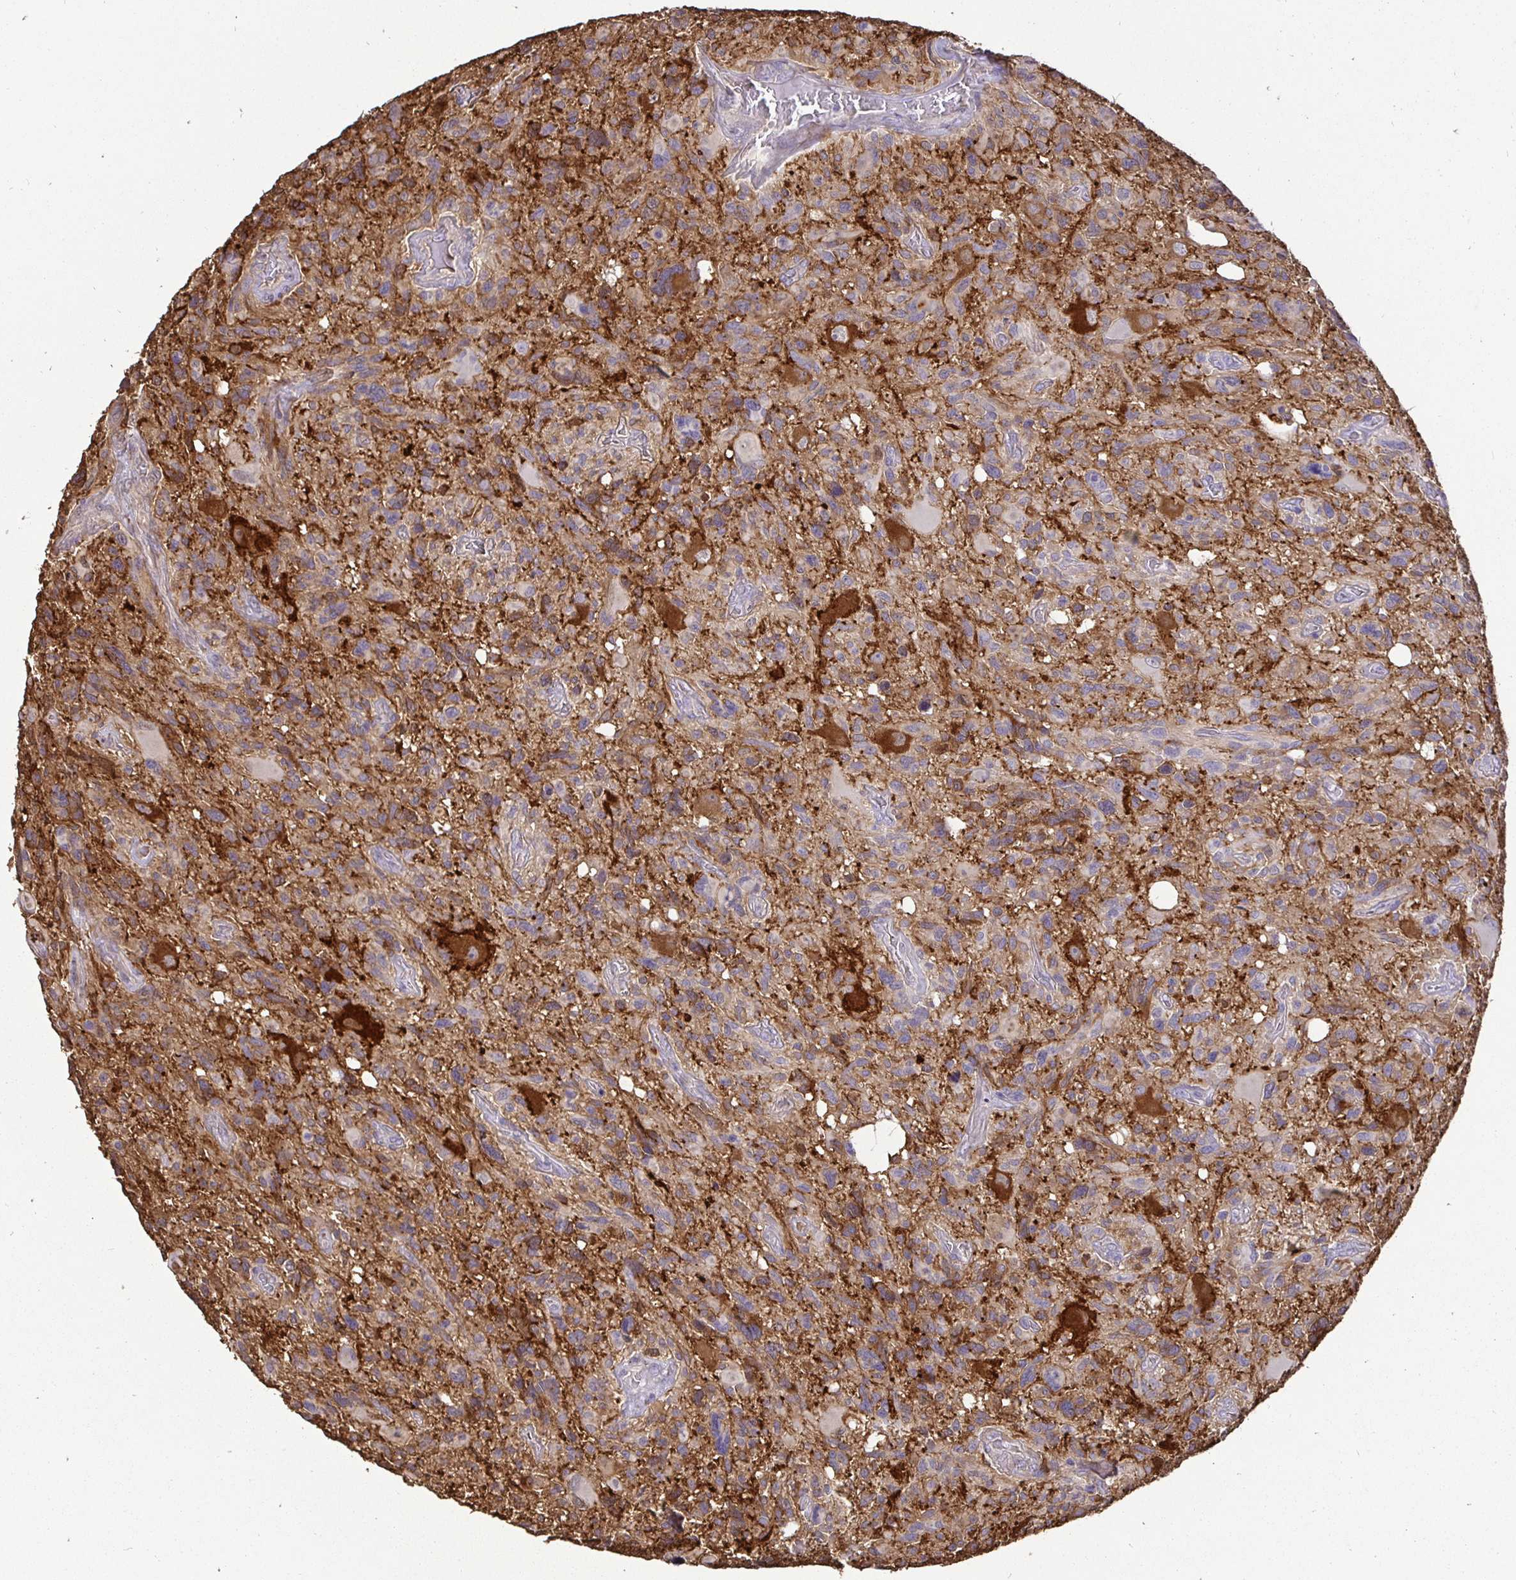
{"staining": {"intensity": "moderate", "quantity": "25%-75%", "location": "cytoplasmic/membranous"}, "tissue": "glioma", "cell_type": "Tumor cells", "image_type": "cancer", "snomed": [{"axis": "morphology", "description": "Glioma, malignant, High grade"}, {"axis": "topography", "description": "Brain"}], "caption": "Immunohistochemistry (IHC) photomicrograph of neoplastic tissue: human malignant high-grade glioma stained using immunohistochemistry (IHC) displays medium levels of moderate protein expression localized specifically in the cytoplasmic/membranous of tumor cells, appearing as a cytoplasmic/membranous brown color.", "gene": "MAPK8IP3", "patient": {"sex": "male", "age": 49}}